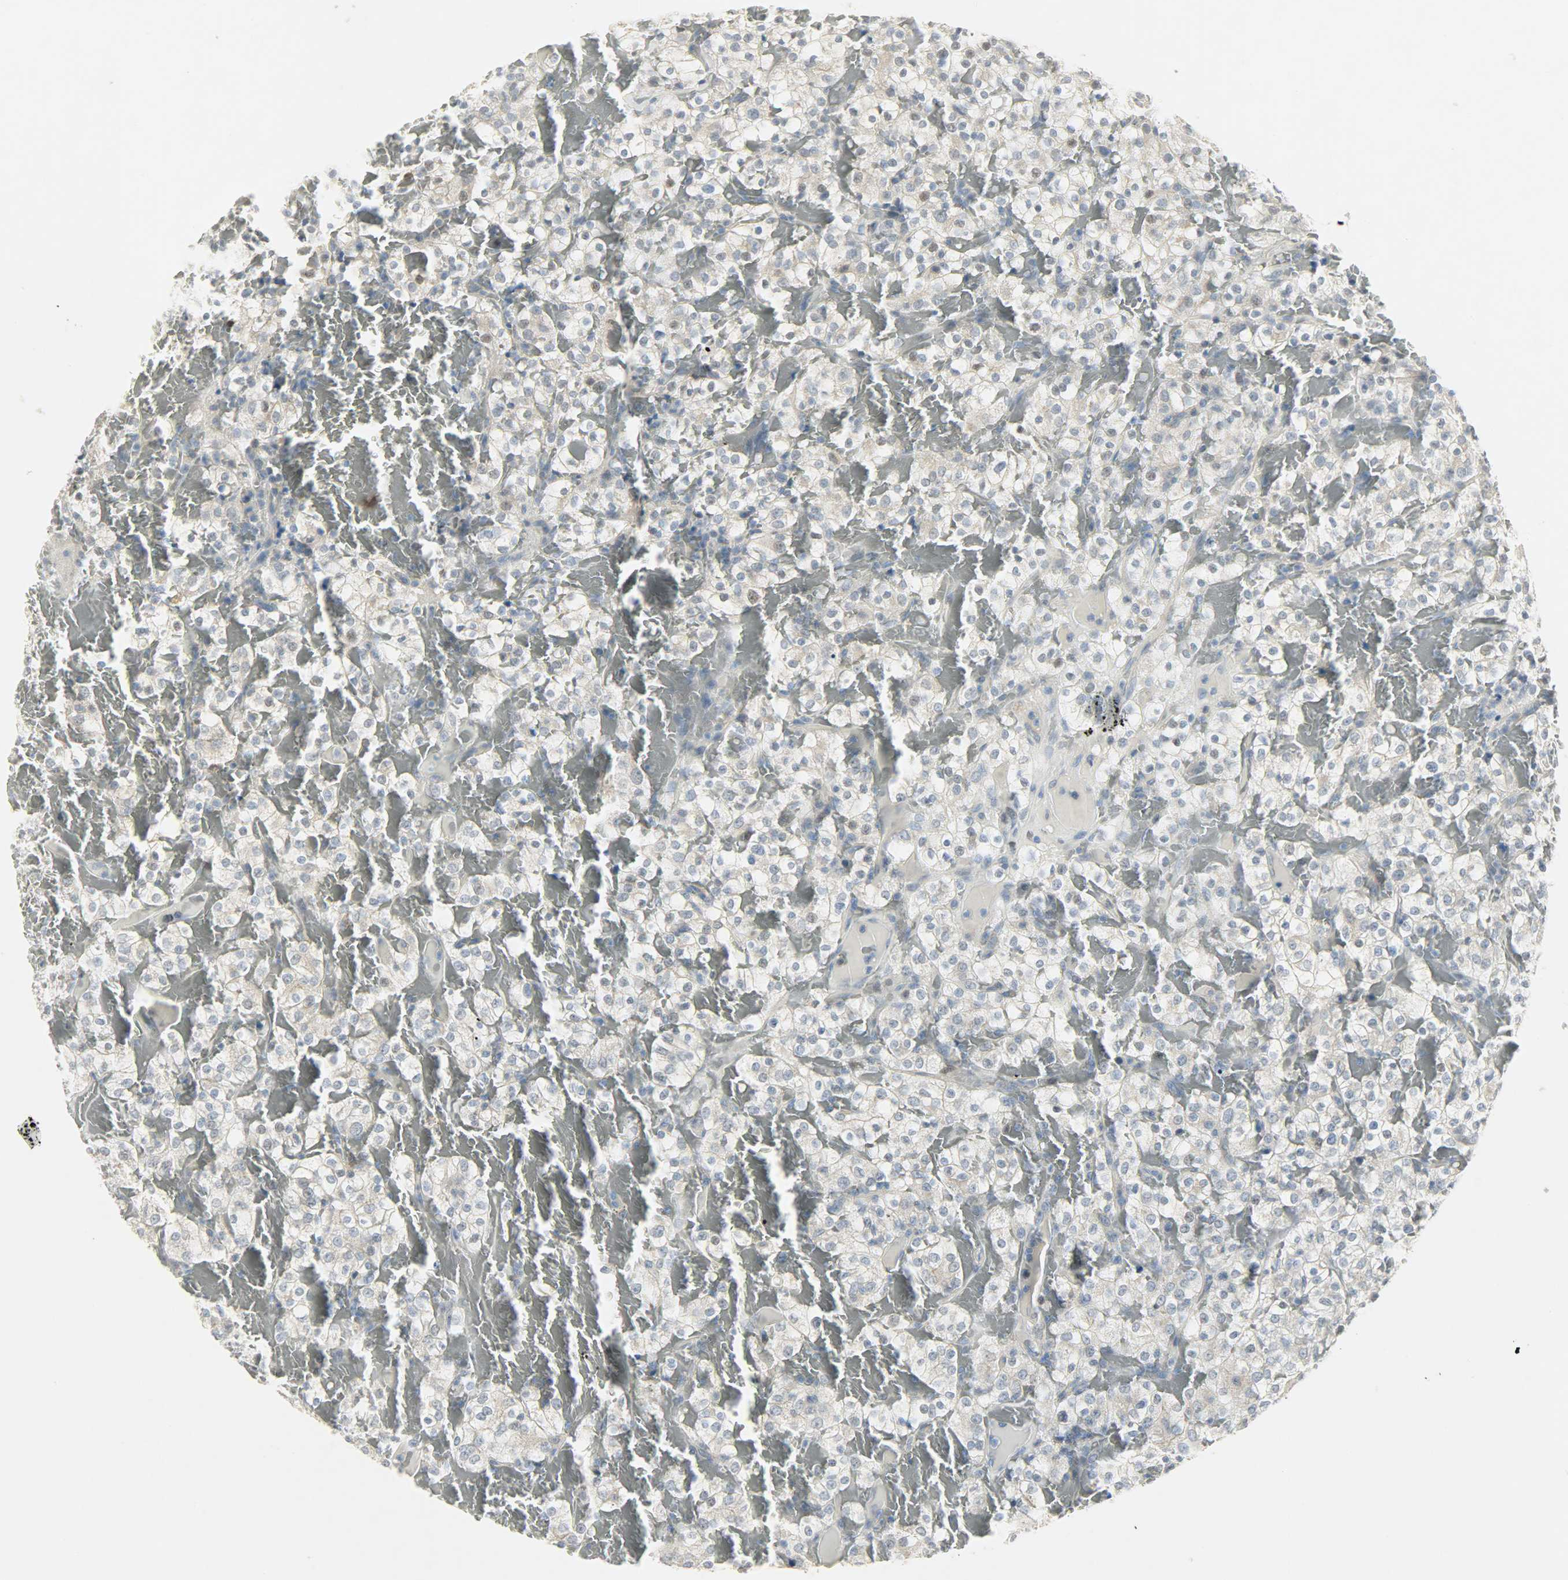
{"staining": {"intensity": "weak", "quantity": "25%-75%", "location": "cytoplasmic/membranous,nuclear"}, "tissue": "renal cancer", "cell_type": "Tumor cells", "image_type": "cancer", "snomed": [{"axis": "morphology", "description": "Normal tissue, NOS"}, {"axis": "morphology", "description": "Adenocarcinoma, NOS"}, {"axis": "topography", "description": "Kidney"}], "caption": "Immunohistochemistry (IHC) (DAB) staining of human renal cancer shows weak cytoplasmic/membranous and nuclear protein positivity in about 25%-75% of tumor cells.", "gene": "CAMK4", "patient": {"sex": "female", "age": 72}}